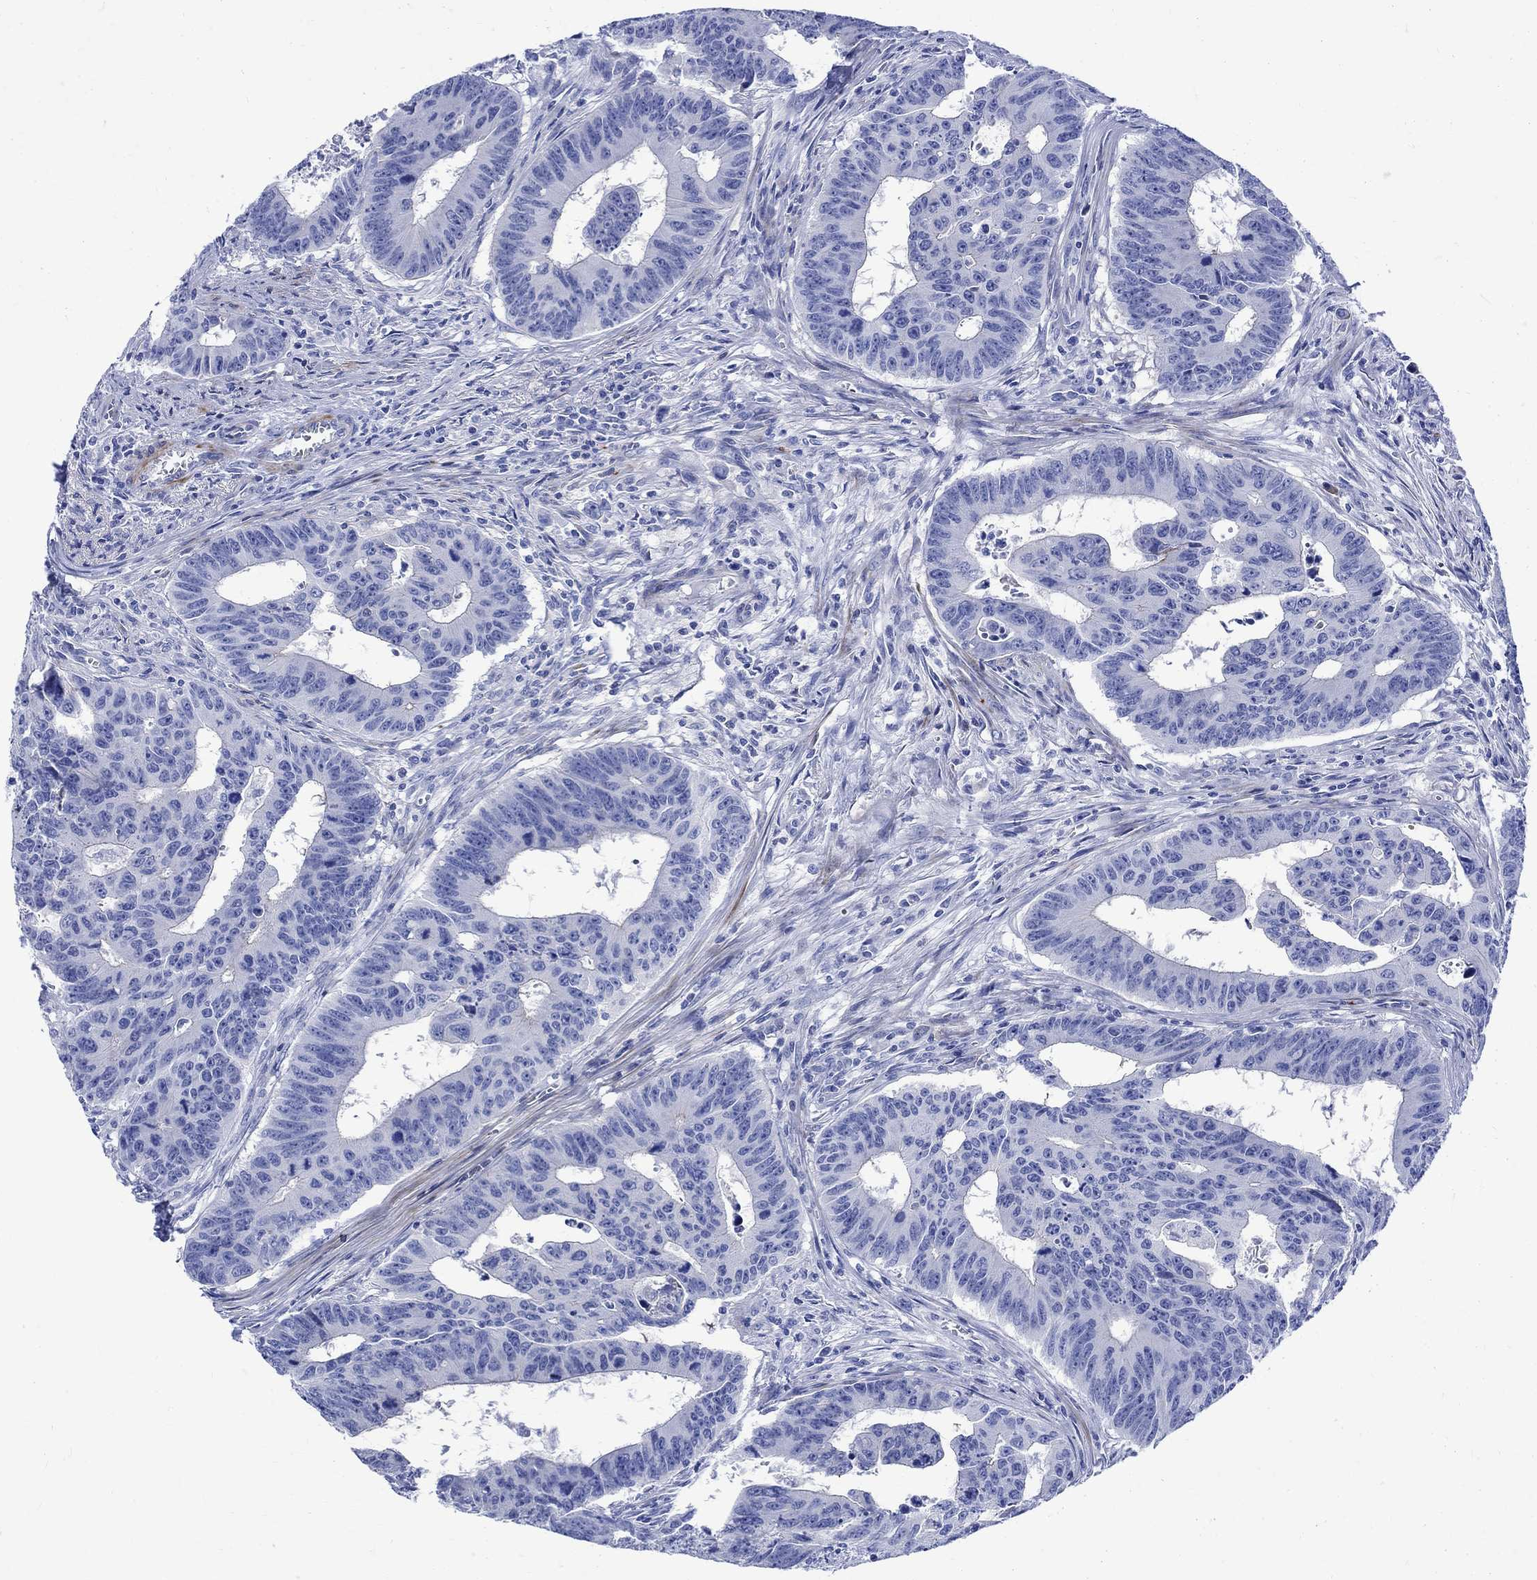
{"staining": {"intensity": "negative", "quantity": "none", "location": "none"}, "tissue": "colorectal cancer", "cell_type": "Tumor cells", "image_type": "cancer", "snomed": [{"axis": "morphology", "description": "Adenocarcinoma, NOS"}, {"axis": "topography", "description": "Appendix"}, {"axis": "topography", "description": "Colon"}, {"axis": "topography", "description": "Cecum"}, {"axis": "topography", "description": "Colon asc"}], "caption": "Tumor cells show no significant expression in colorectal adenocarcinoma. Nuclei are stained in blue.", "gene": "PARVB", "patient": {"sex": "female", "age": 85}}